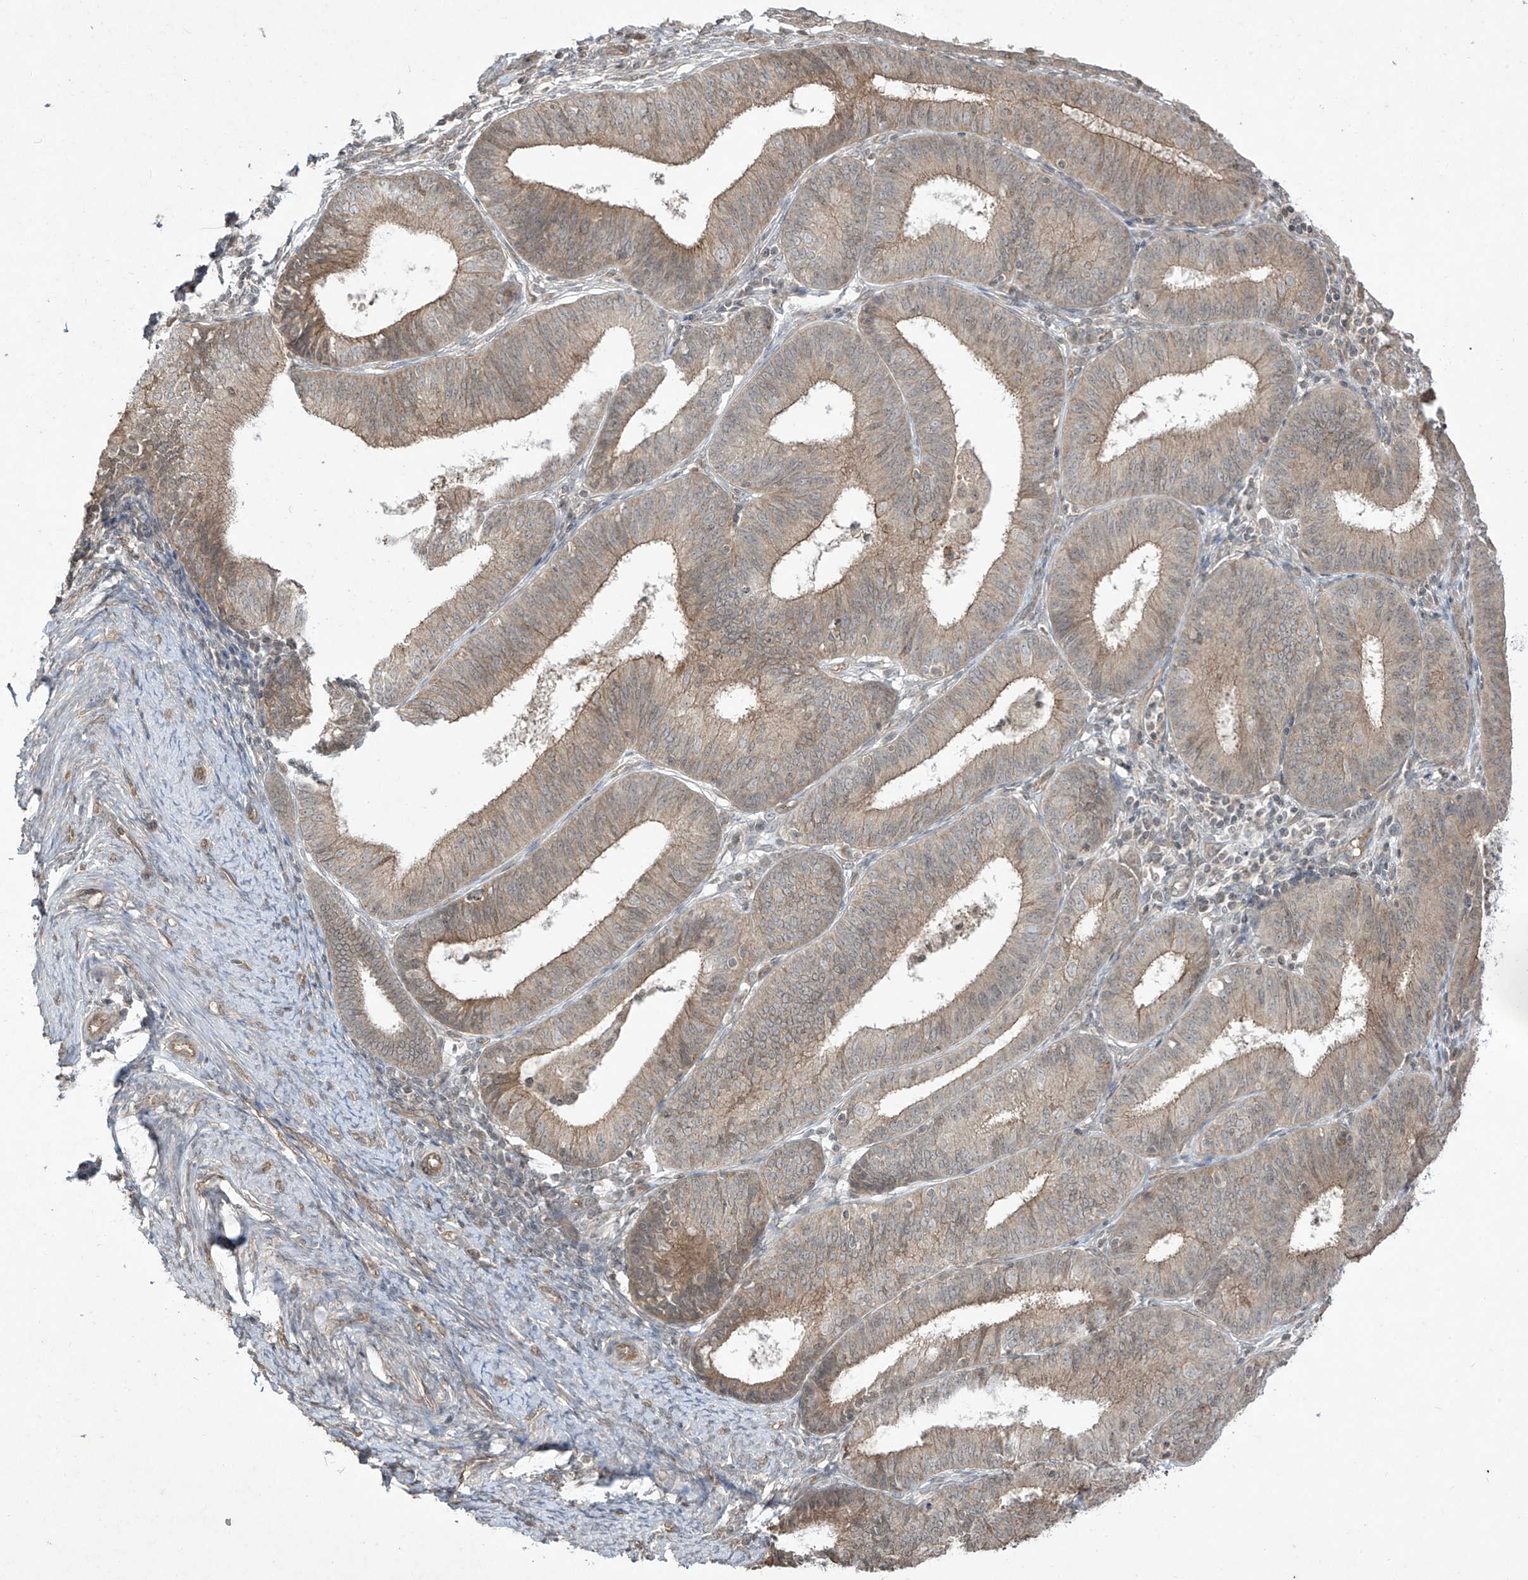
{"staining": {"intensity": "weak", "quantity": "25%-75%", "location": "cytoplasmic/membranous"}, "tissue": "endometrial cancer", "cell_type": "Tumor cells", "image_type": "cancer", "snomed": [{"axis": "morphology", "description": "Adenocarcinoma, NOS"}, {"axis": "topography", "description": "Endometrium"}], "caption": "Endometrial cancer stained with a protein marker reveals weak staining in tumor cells.", "gene": "MATN2", "patient": {"sex": "female", "age": 51}}